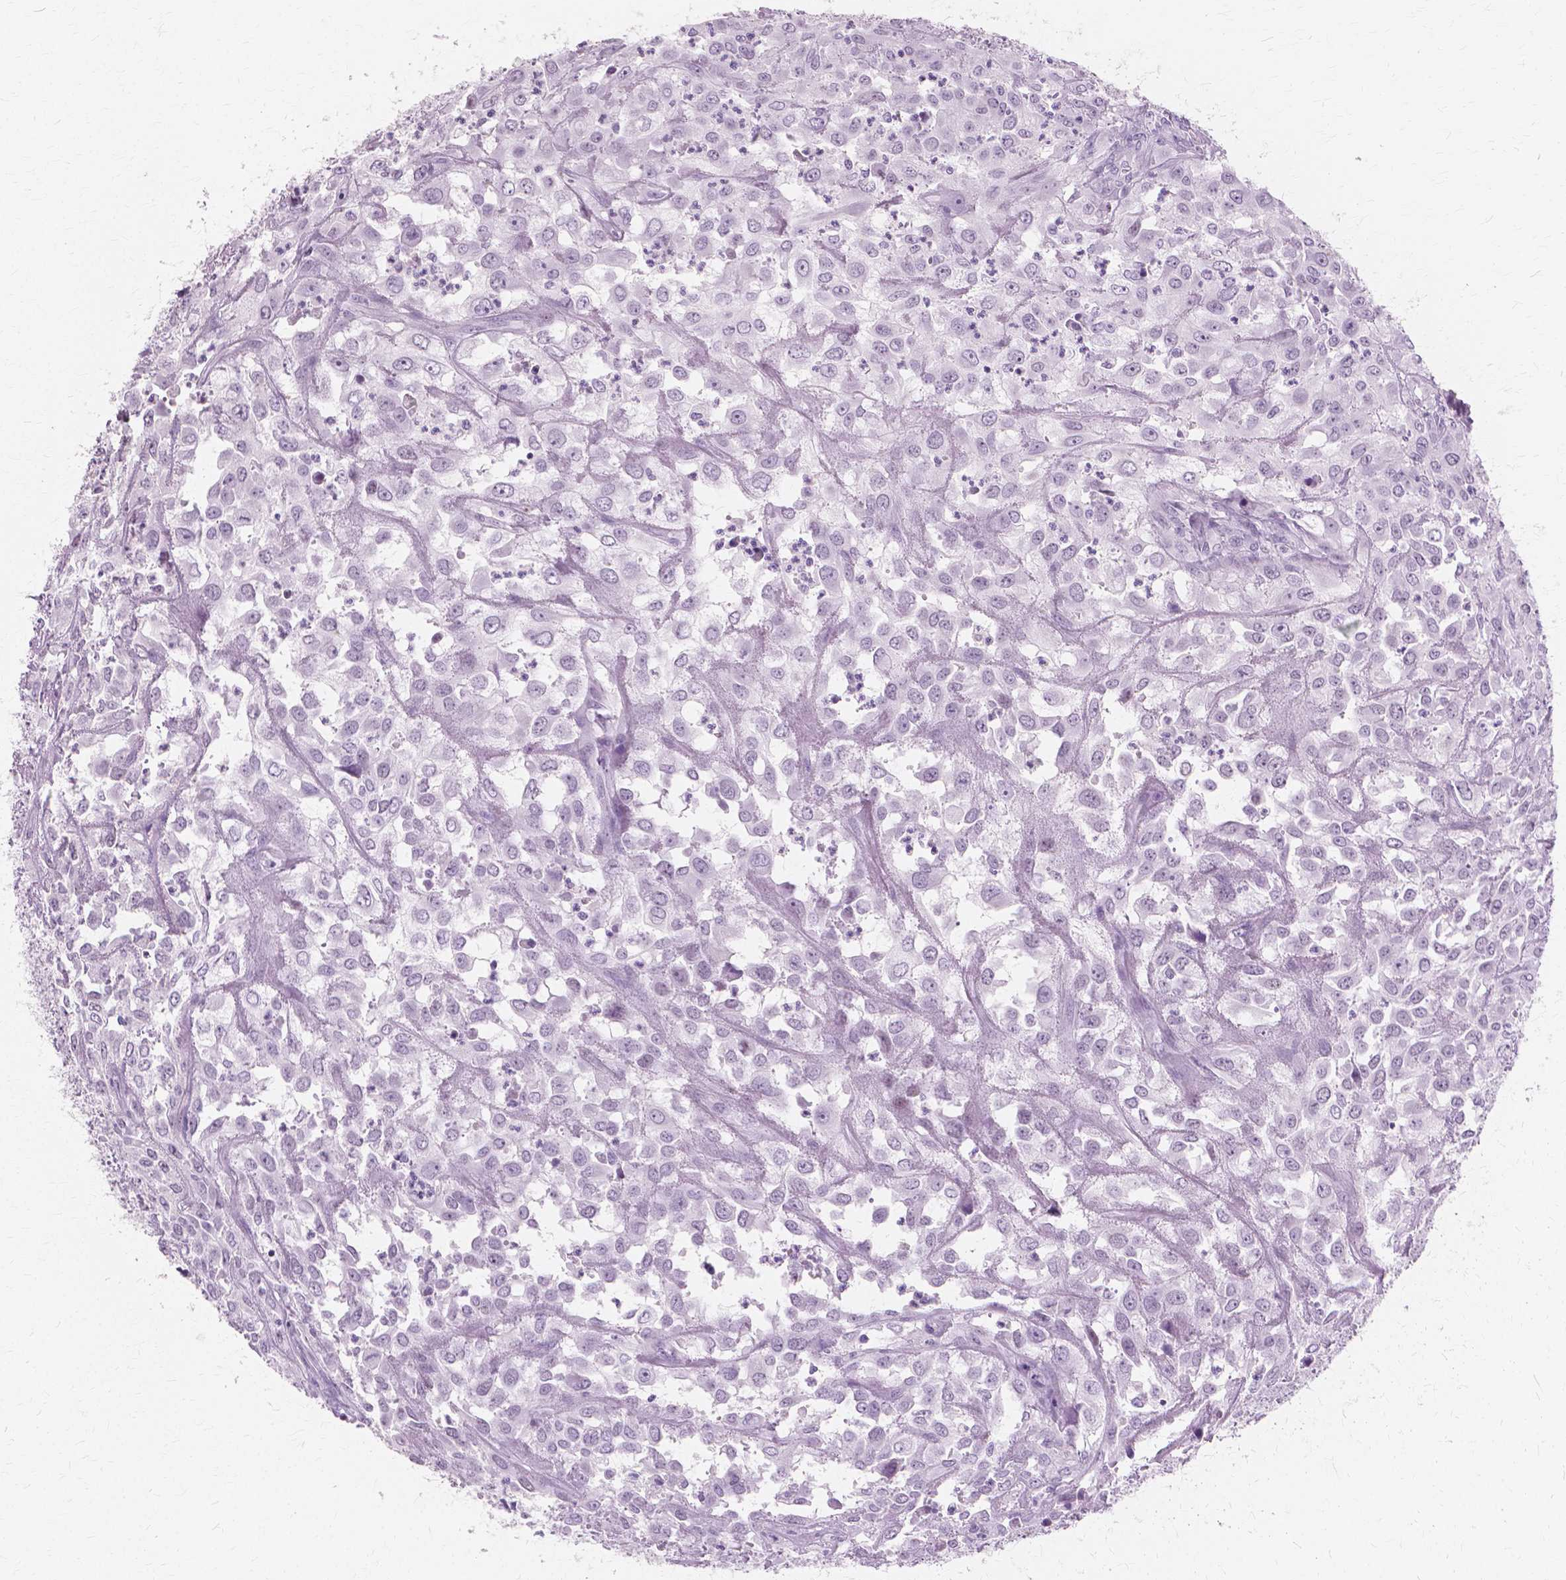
{"staining": {"intensity": "negative", "quantity": "none", "location": "none"}, "tissue": "urothelial cancer", "cell_type": "Tumor cells", "image_type": "cancer", "snomed": [{"axis": "morphology", "description": "Urothelial carcinoma, High grade"}, {"axis": "topography", "description": "Urinary bladder"}], "caption": "Urothelial cancer was stained to show a protein in brown. There is no significant positivity in tumor cells.", "gene": "SFTPD", "patient": {"sex": "male", "age": 67}}